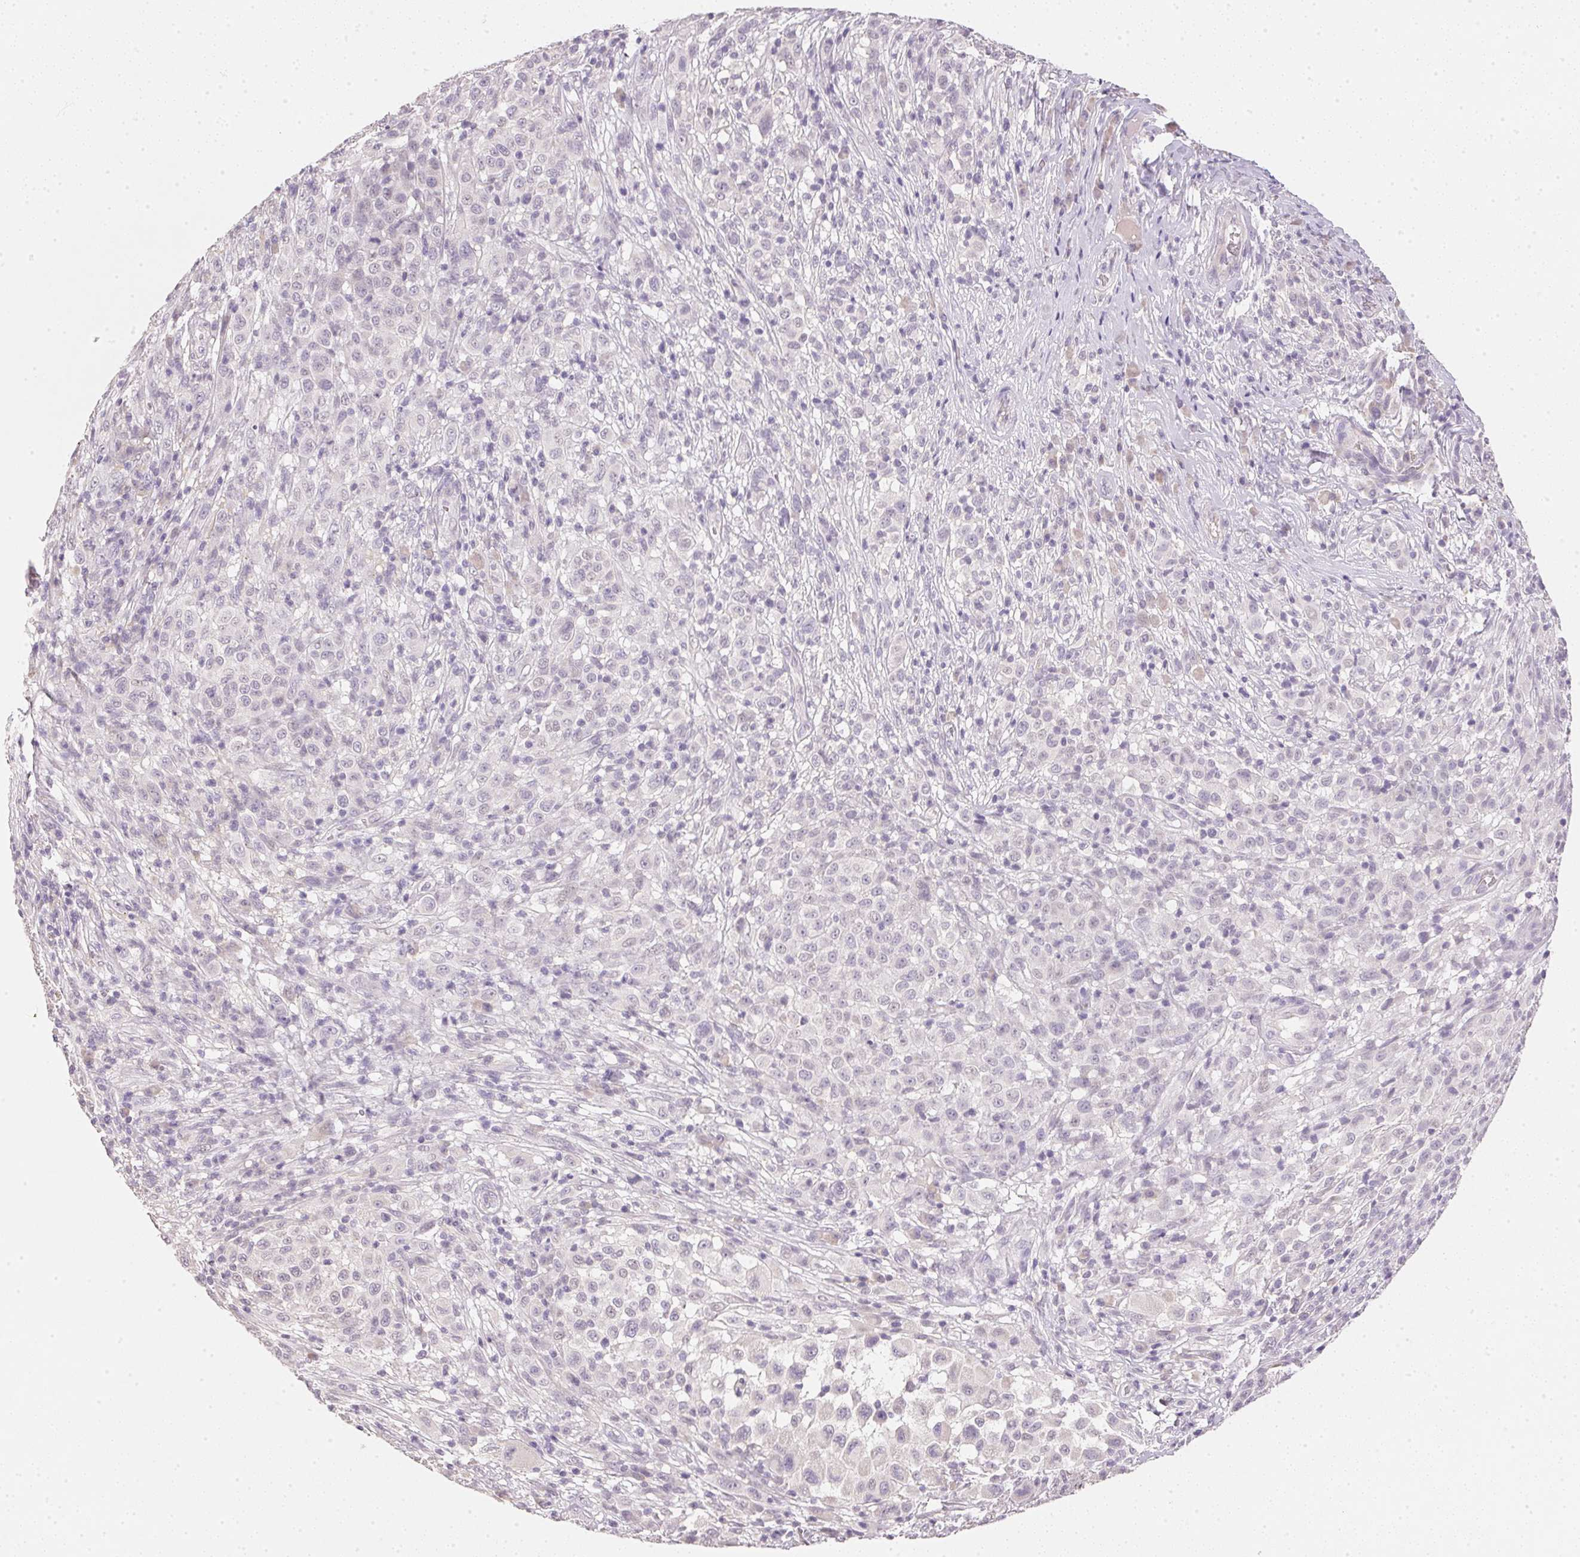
{"staining": {"intensity": "negative", "quantity": "none", "location": "none"}, "tissue": "melanoma", "cell_type": "Tumor cells", "image_type": "cancer", "snomed": [{"axis": "morphology", "description": "Malignant melanoma, NOS"}, {"axis": "topography", "description": "Skin"}], "caption": "Immunohistochemistry (IHC) photomicrograph of neoplastic tissue: melanoma stained with DAB shows no significant protein expression in tumor cells.", "gene": "DHCR24", "patient": {"sex": "male", "age": 73}}